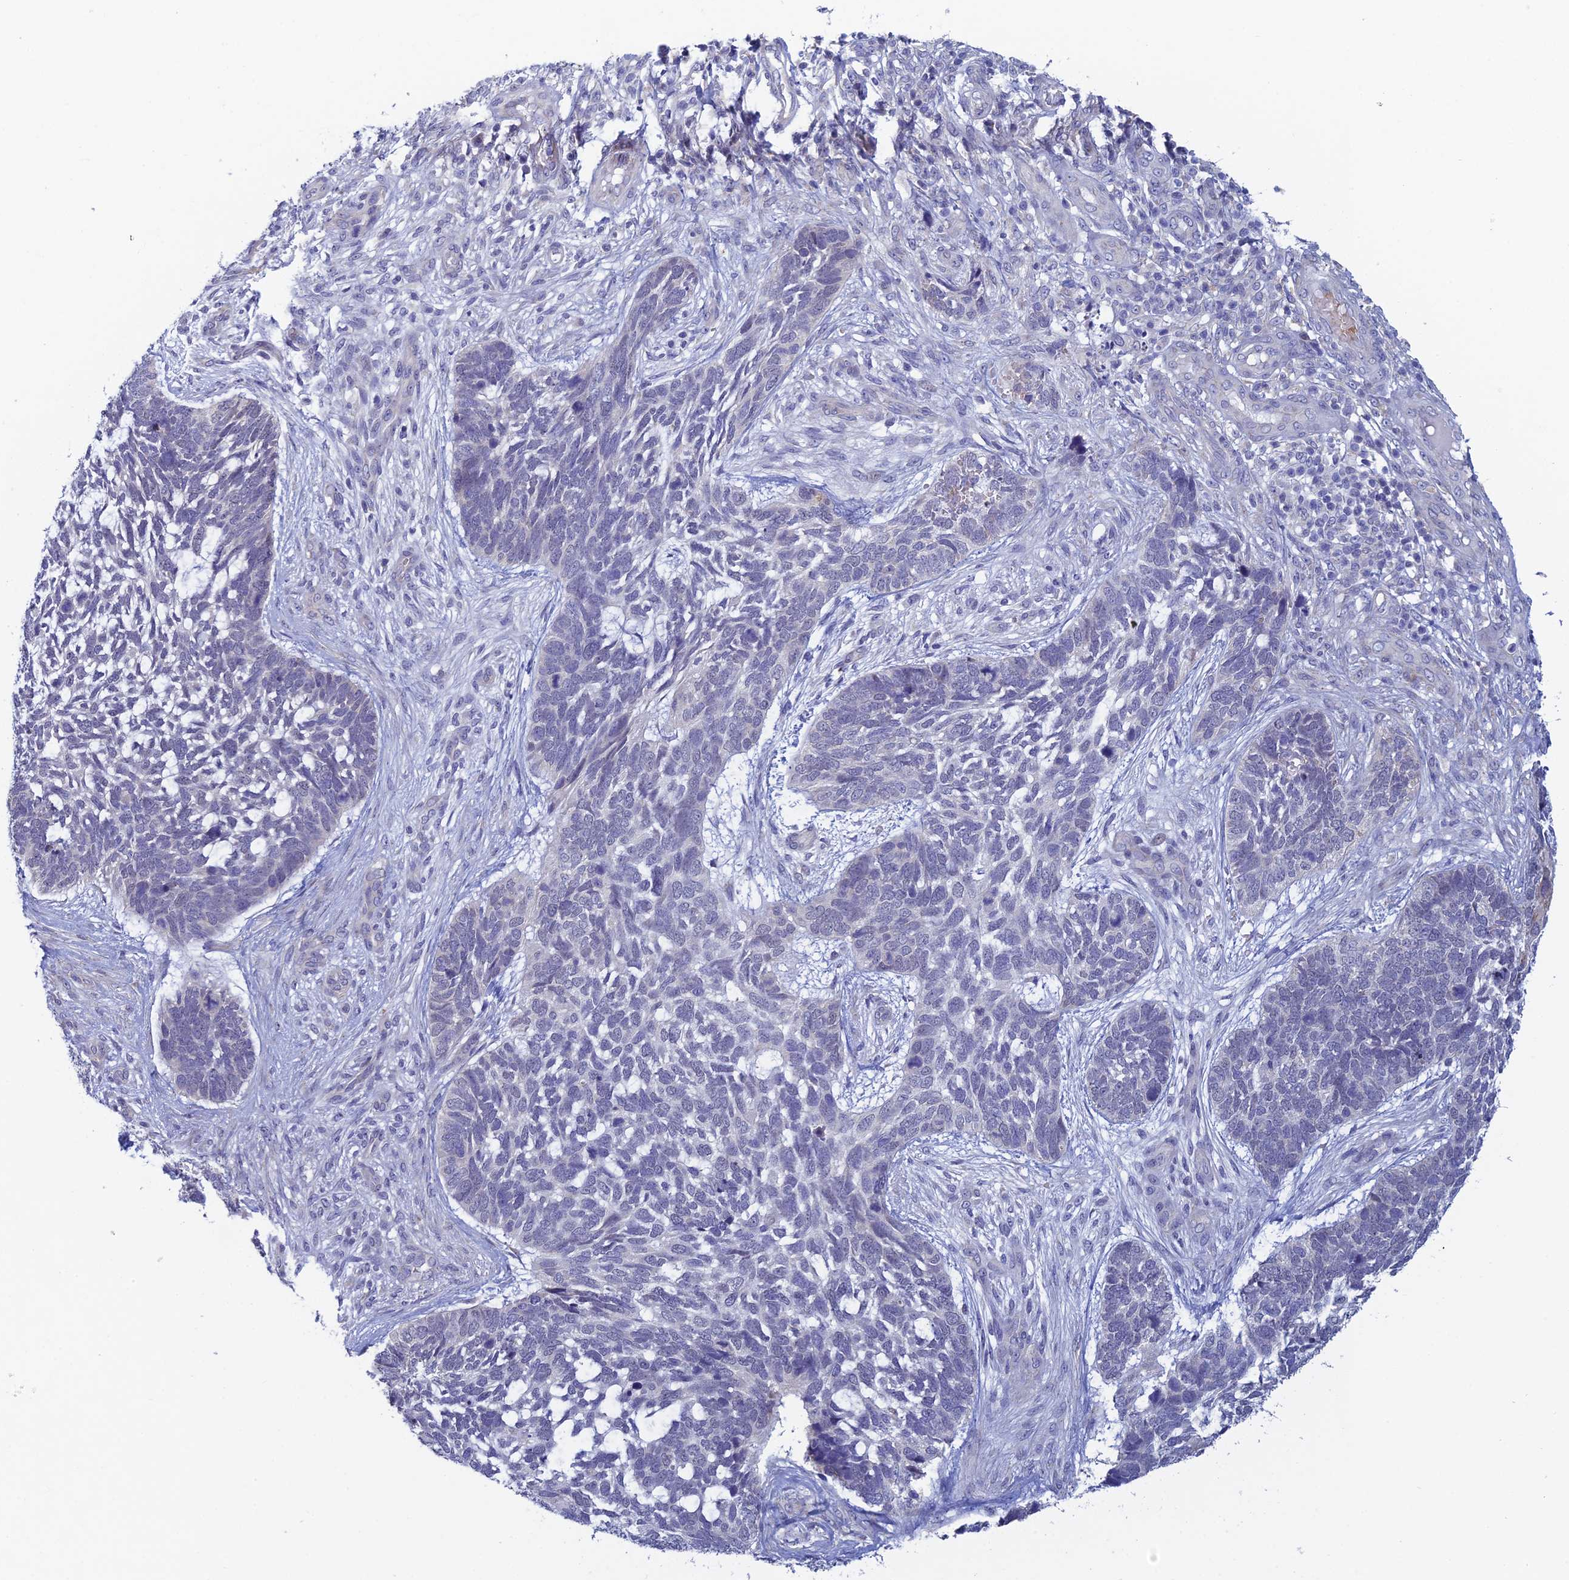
{"staining": {"intensity": "negative", "quantity": "none", "location": "none"}, "tissue": "skin cancer", "cell_type": "Tumor cells", "image_type": "cancer", "snomed": [{"axis": "morphology", "description": "Basal cell carcinoma"}, {"axis": "topography", "description": "Skin"}], "caption": "Tumor cells are negative for brown protein staining in skin basal cell carcinoma.", "gene": "GIPC1", "patient": {"sex": "male", "age": 88}}